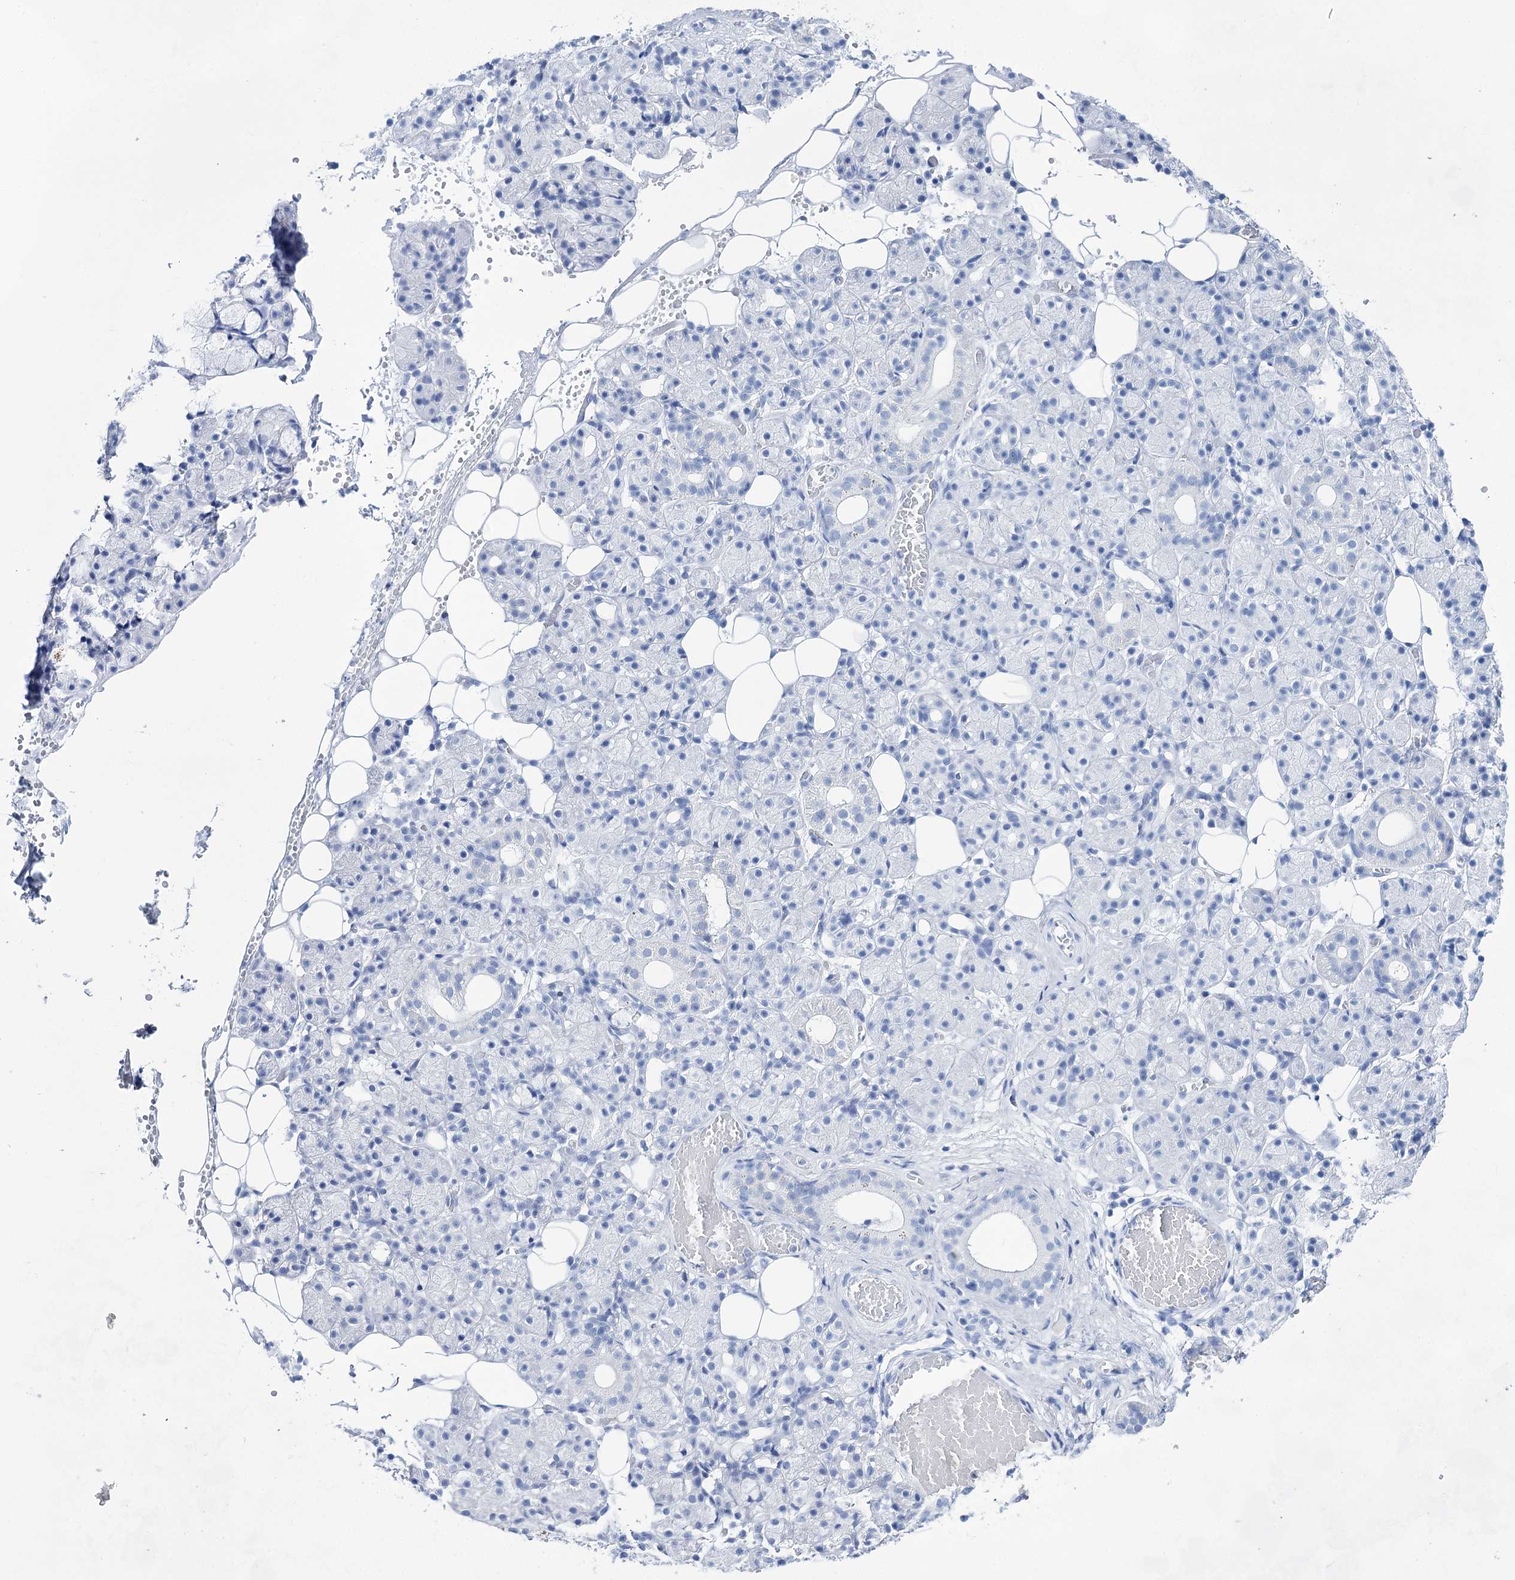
{"staining": {"intensity": "negative", "quantity": "none", "location": "none"}, "tissue": "salivary gland", "cell_type": "Glandular cells", "image_type": "normal", "snomed": [{"axis": "morphology", "description": "Normal tissue, NOS"}, {"axis": "topography", "description": "Salivary gland"}], "caption": "High magnification brightfield microscopy of normal salivary gland stained with DAB (3,3'-diaminobenzidine) (brown) and counterstained with hematoxylin (blue): glandular cells show no significant staining. The staining was performed using DAB (3,3'-diaminobenzidine) to visualize the protein expression in brown, while the nuclei were stained in blue with hematoxylin (Magnification: 20x).", "gene": "LALBA", "patient": {"sex": "male", "age": 63}}